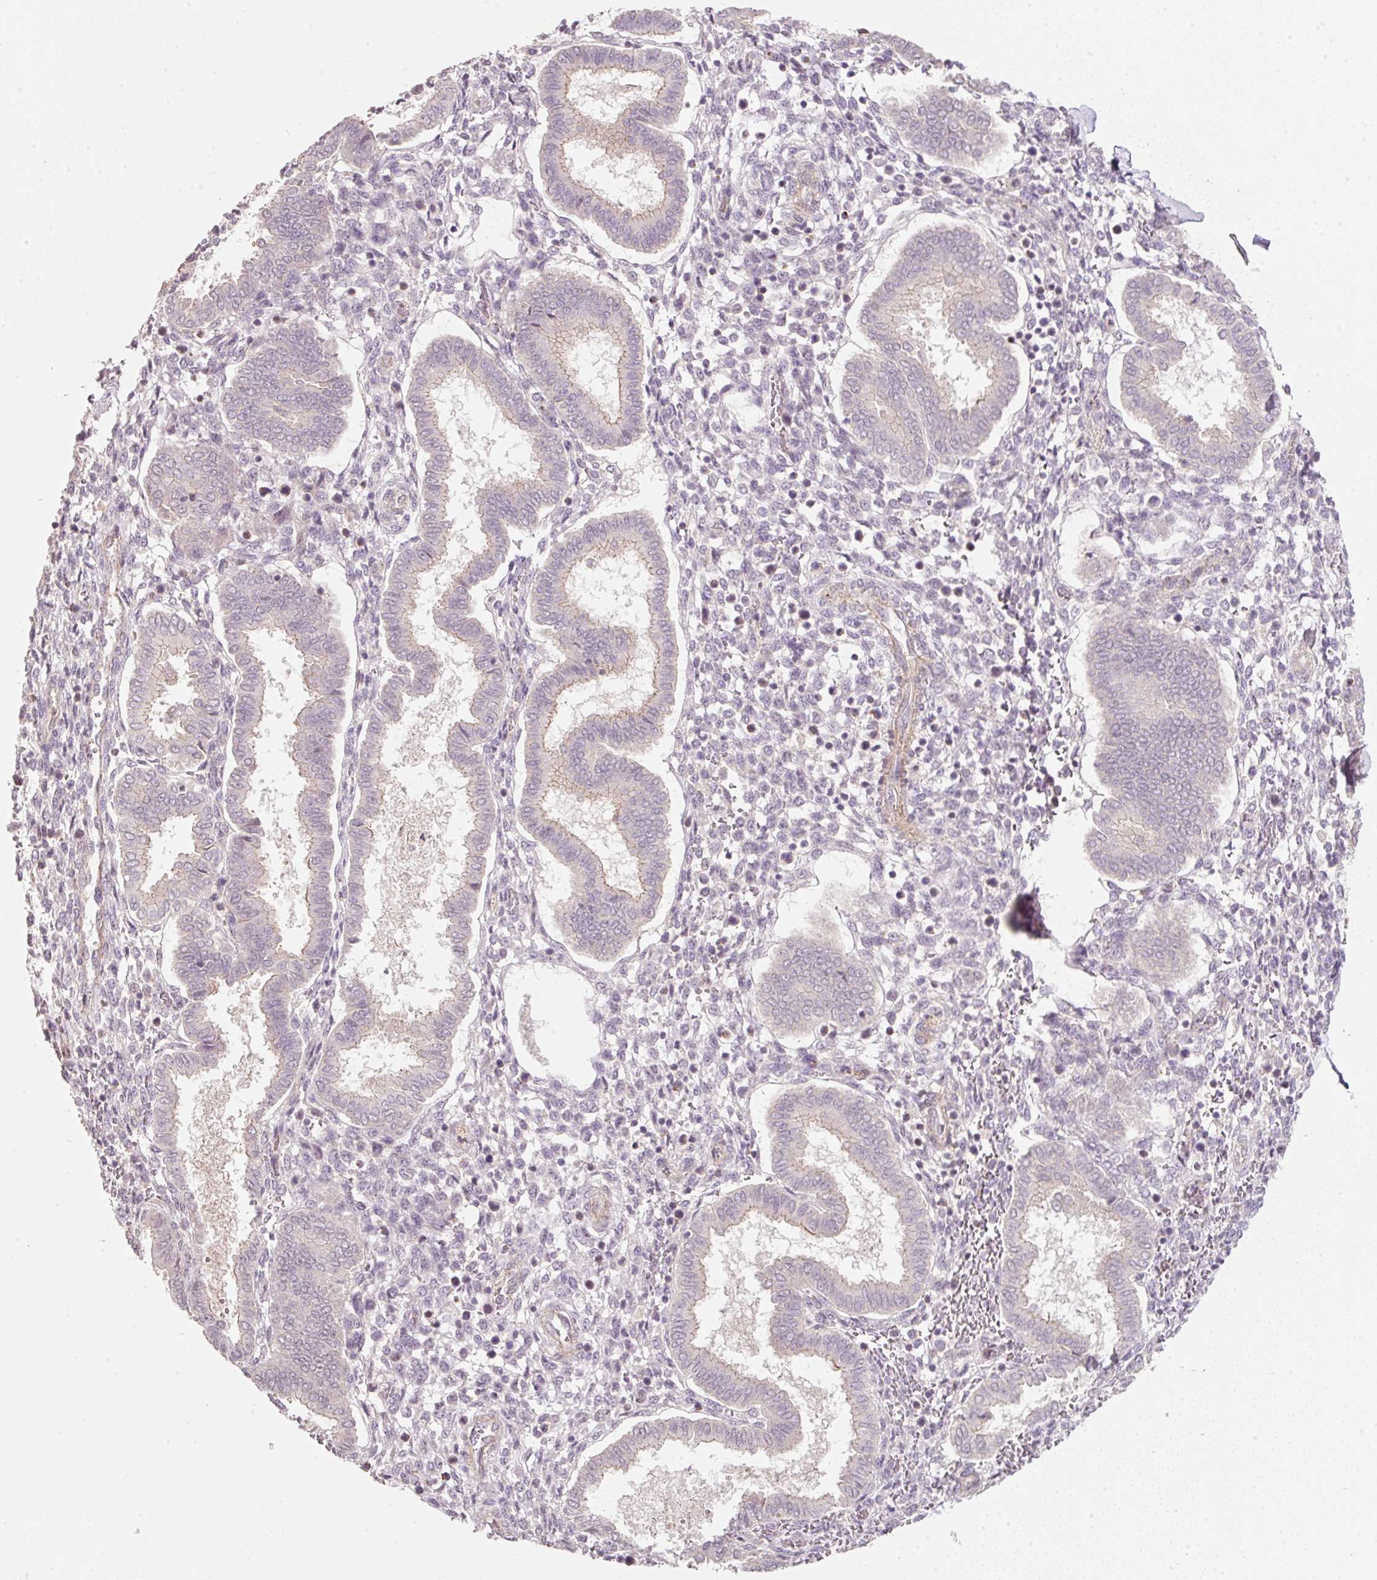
{"staining": {"intensity": "negative", "quantity": "none", "location": "none"}, "tissue": "endometrium", "cell_type": "Cells in endometrial stroma", "image_type": "normal", "snomed": [{"axis": "morphology", "description": "Normal tissue, NOS"}, {"axis": "topography", "description": "Endometrium"}], "caption": "This image is of normal endometrium stained with immunohistochemistry to label a protein in brown with the nuclei are counter-stained blue. There is no expression in cells in endometrial stroma. (DAB (3,3'-diaminobenzidine) immunohistochemistry (IHC), high magnification).", "gene": "TIRAP", "patient": {"sex": "female", "age": 24}}